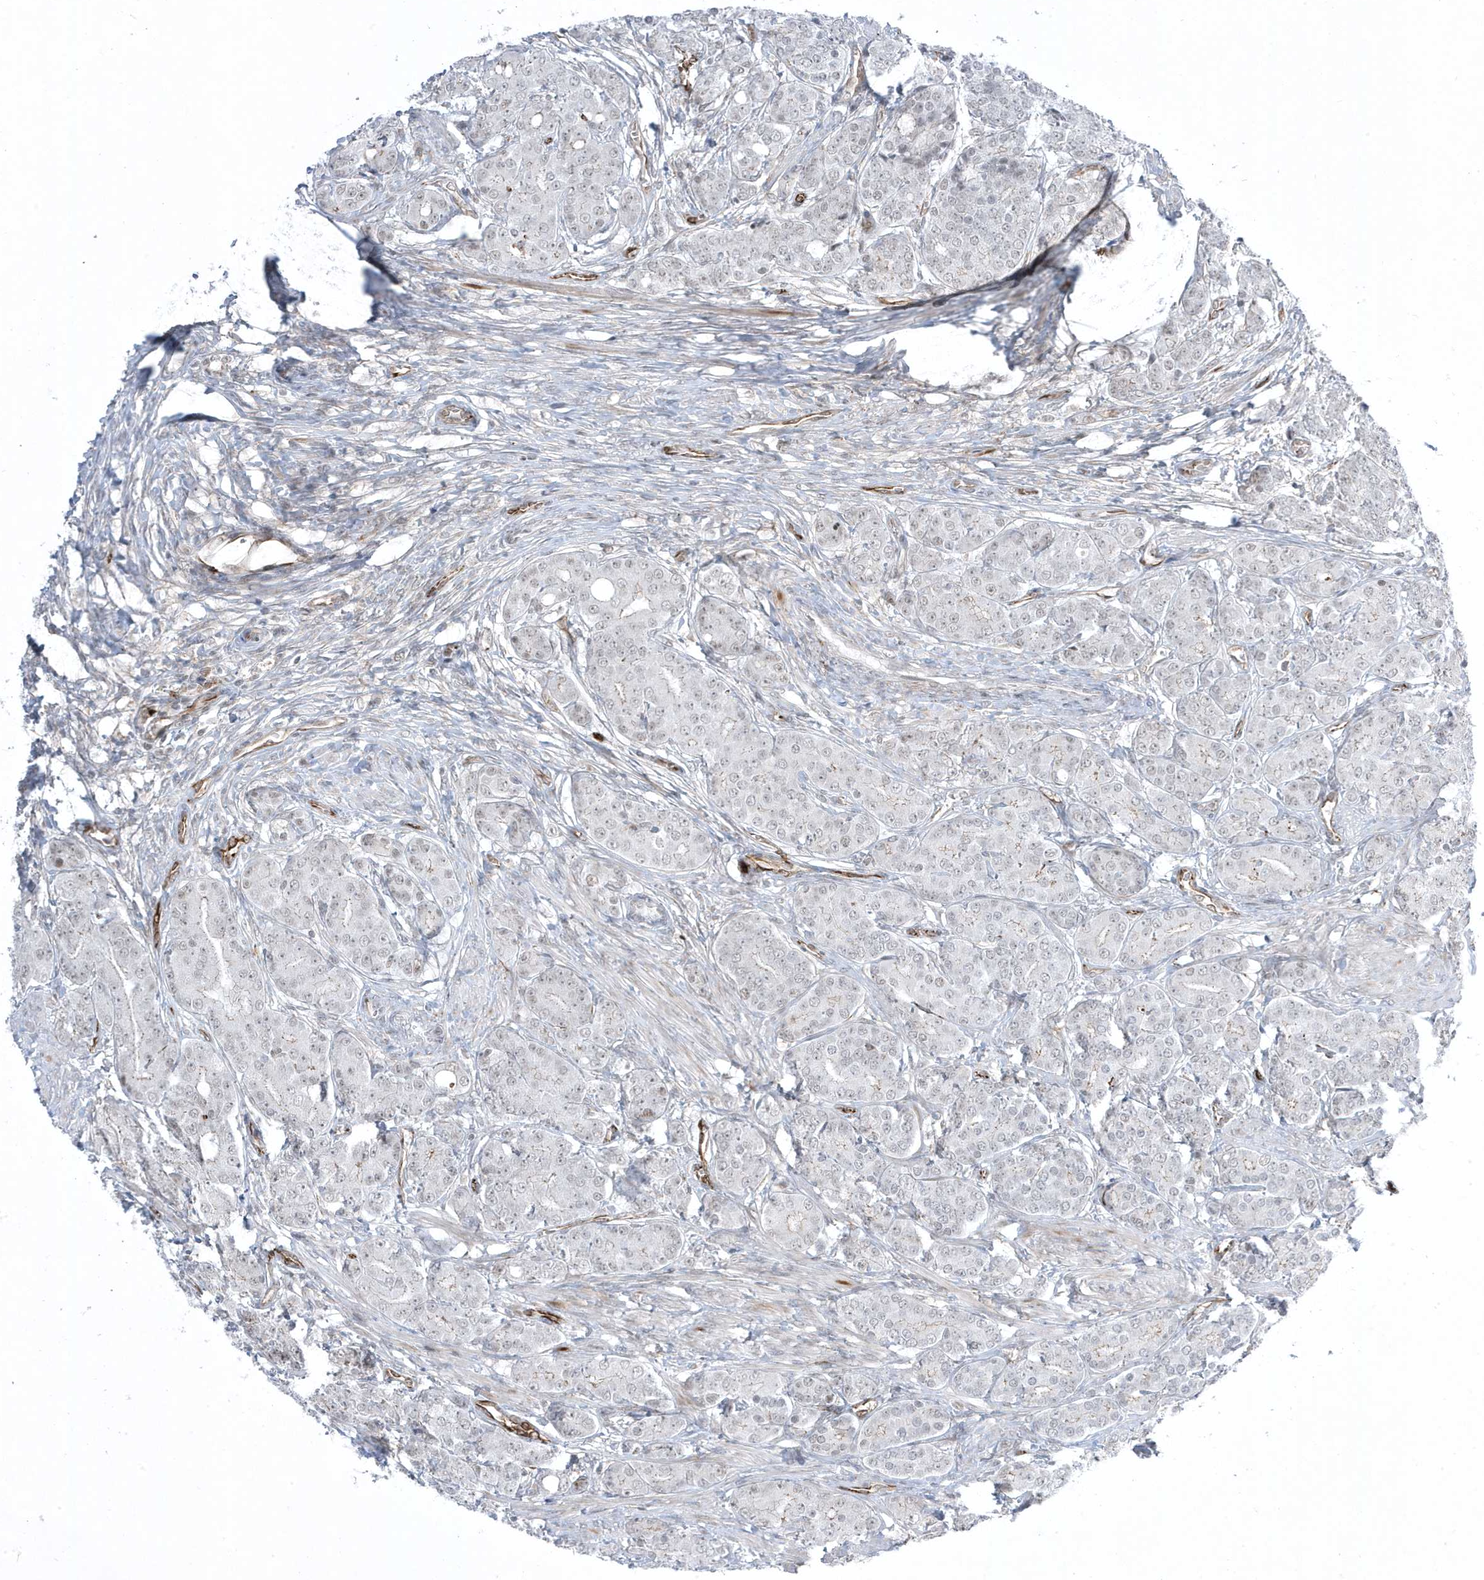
{"staining": {"intensity": "negative", "quantity": "none", "location": "none"}, "tissue": "prostate cancer", "cell_type": "Tumor cells", "image_type": "cancer", "snomed": [{"axis": "morphology", "description": "Adenocarcinoma, High grade"}, {"axis": "topography", "description": "Prostate"}], "caption": "Tumor cells show no significant protein expression in high-grade adenocarcinoma (prostate).", "gene": "ADAMTSL3", "patient": {"sex": "male", "age": 62}}